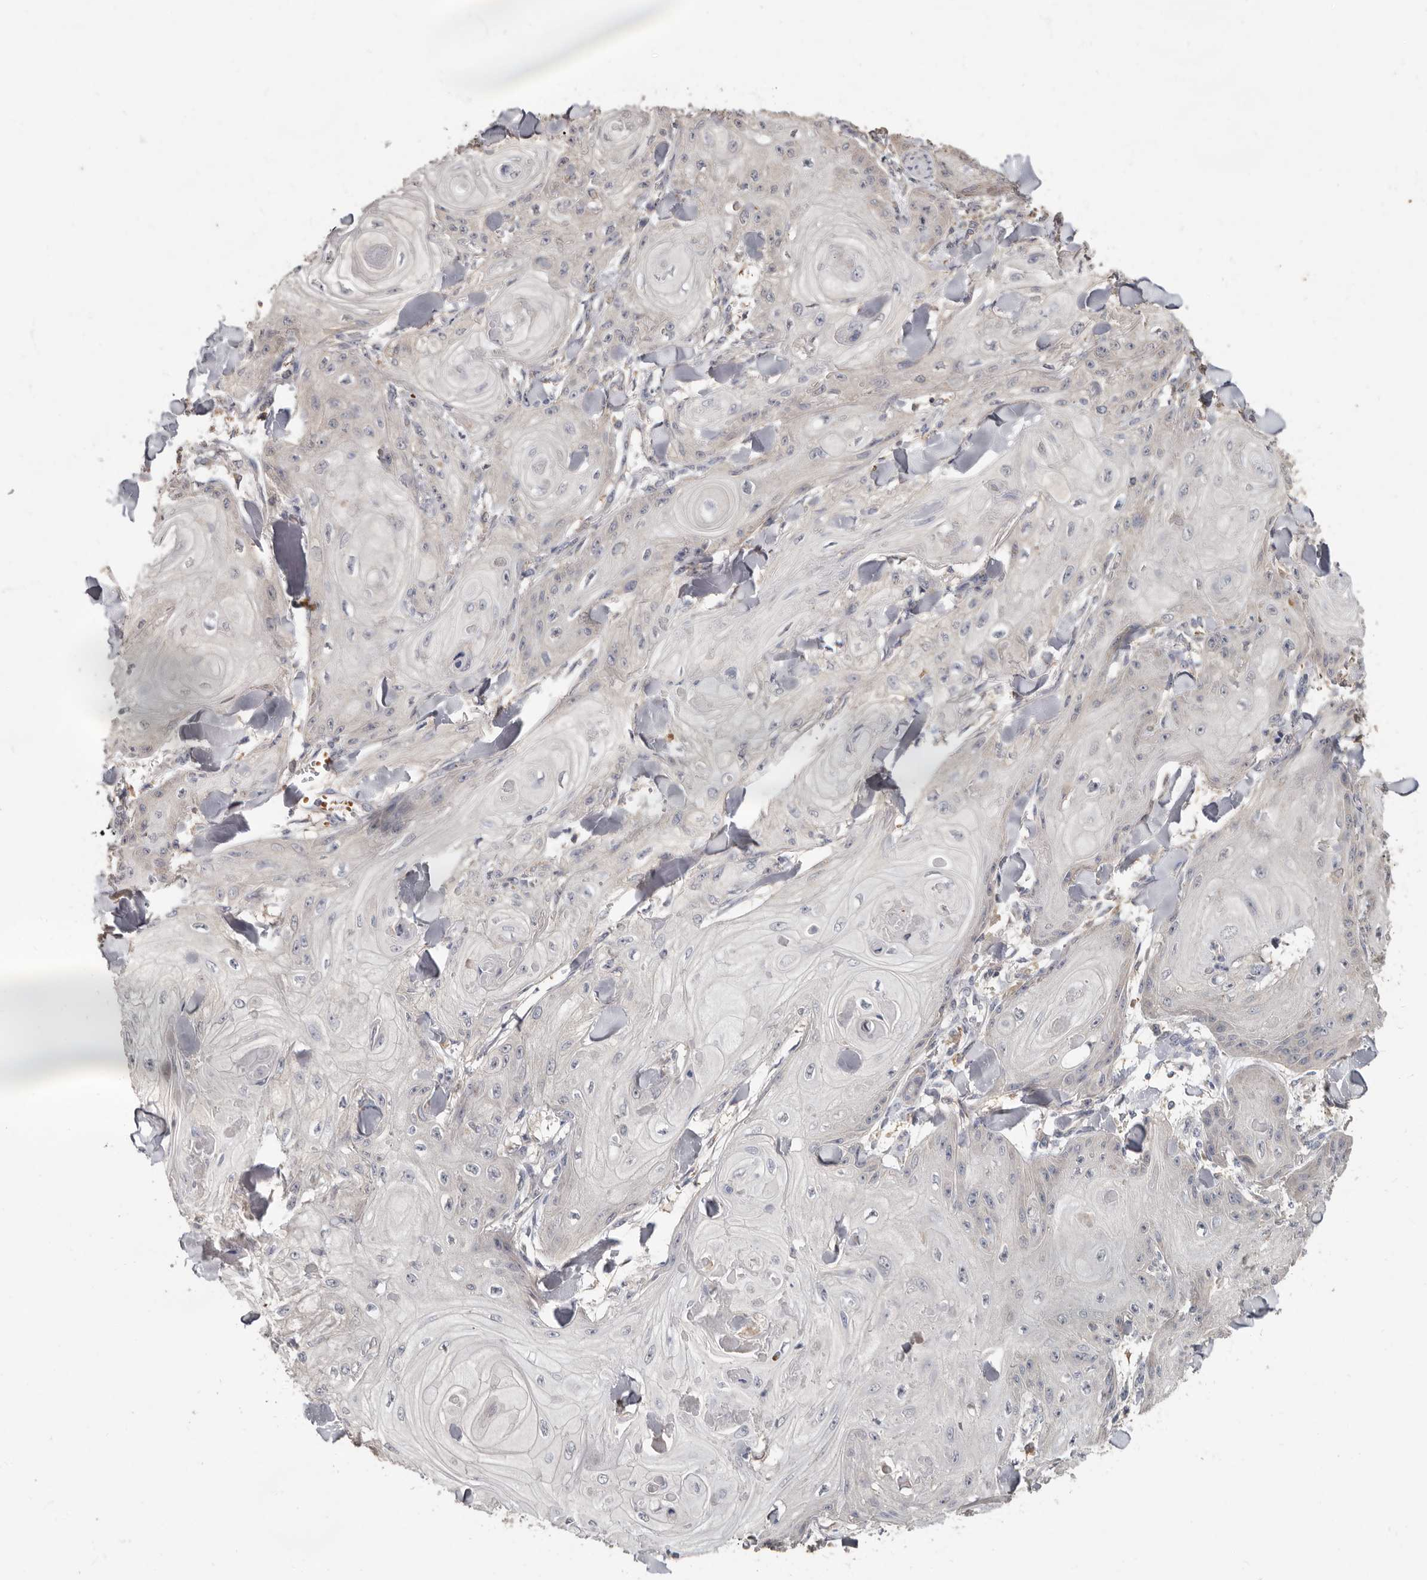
{"staining": {"intensity": "negative", "quantity": "none", "location": "none"}, "tissue": "skin cancer", "cell_type": "Tumor cells", "image_type": "cancer", "snomed": [{"axis": "morphology", "description": "Squamous cell carcinoma, NOS"}, {"axis": "topography", "description": "Skin"}], "caption": "DAB (3,3'-diaminobenzidine) immunohistochemical staining of squamous cell carcinoma (skin) exhibits no significant expression in tumor cells.", "gene": "KIF26B", "patient": {"sex": "male", "age": 74}}